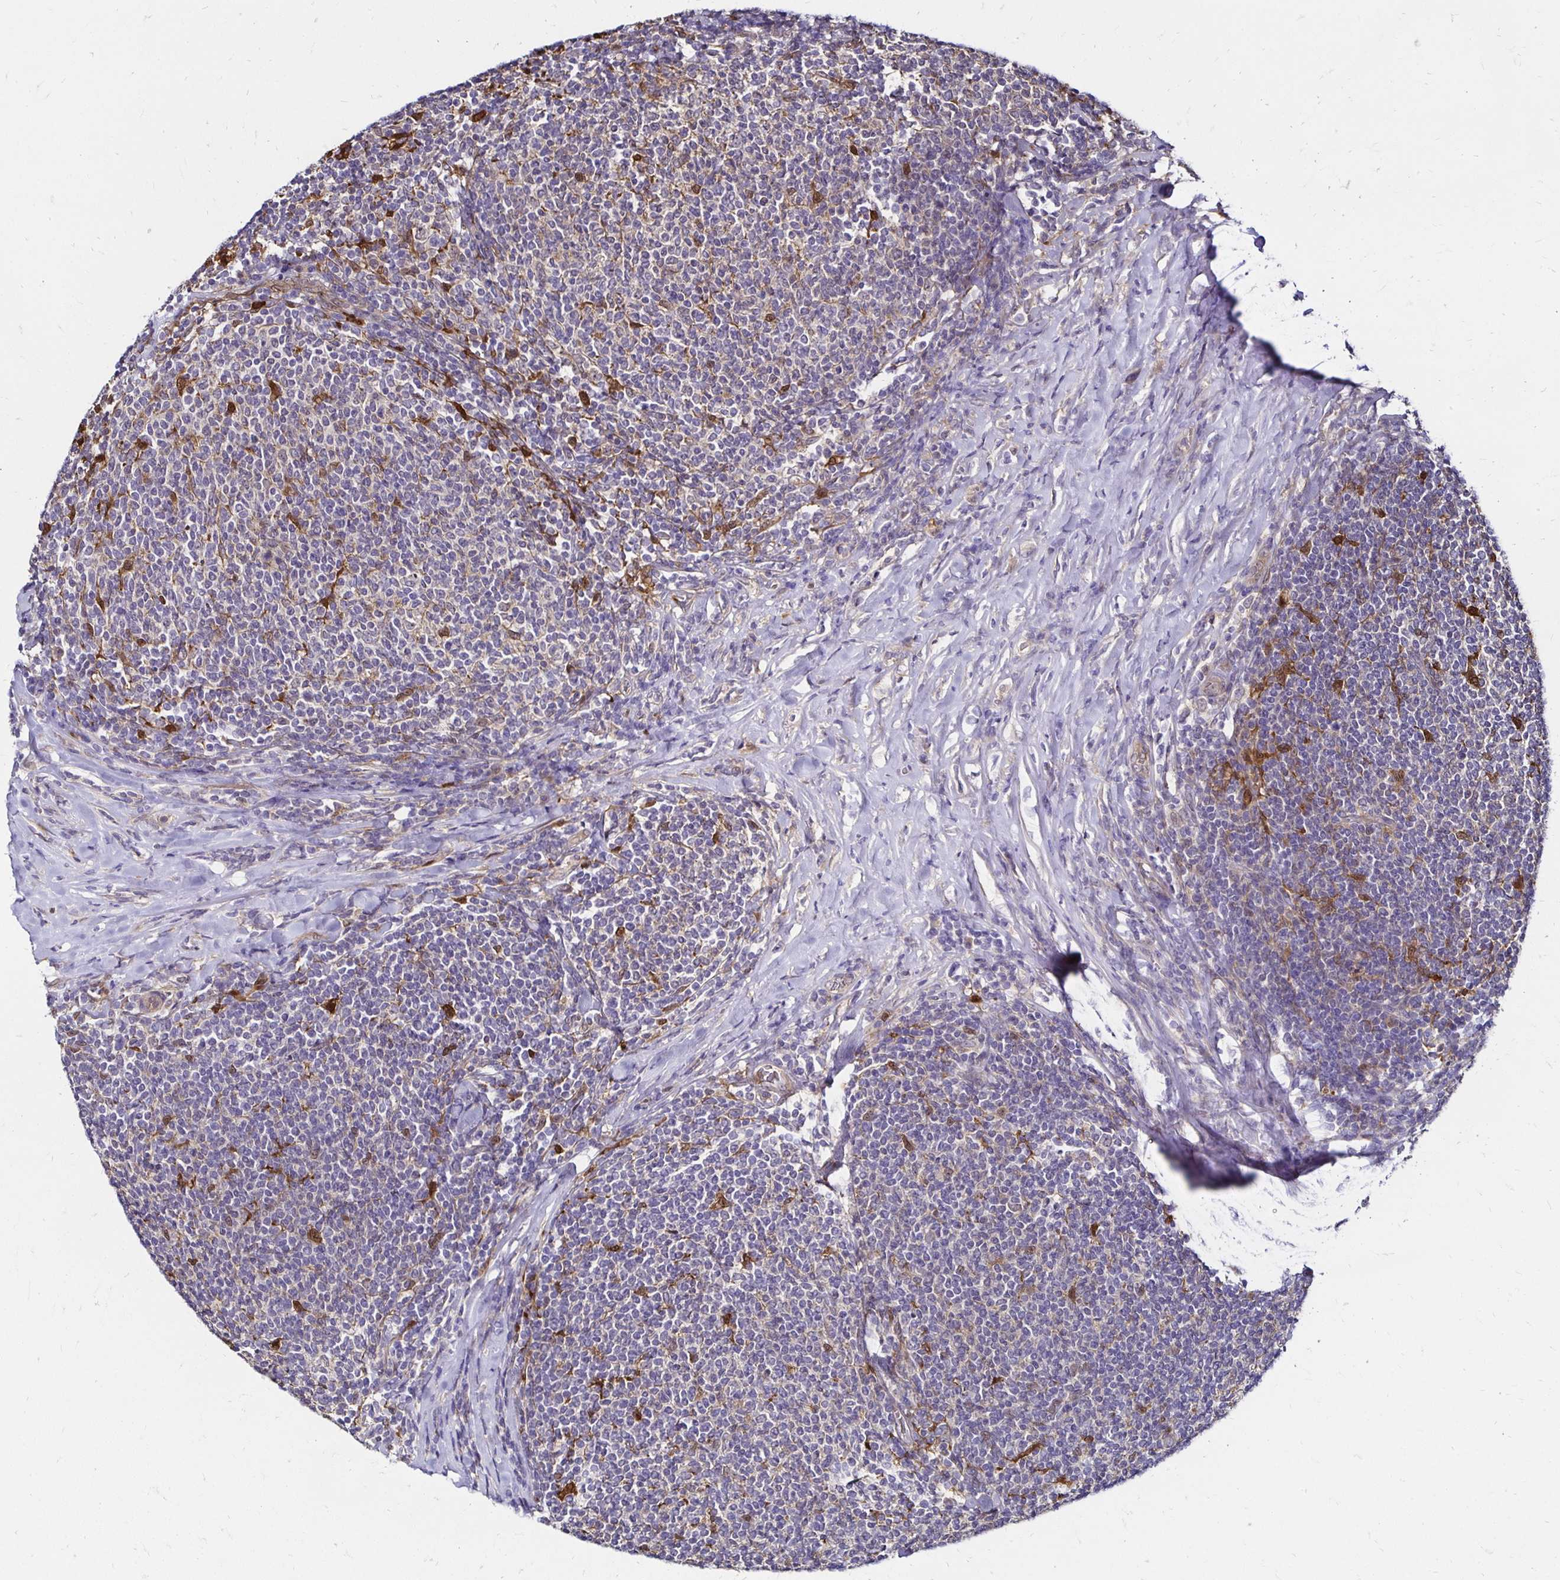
{"staining": {"intensity": "negative", "quantity": "none", "location": "none"}, "tissue": "lymphoma", "cell_type": "Tumor cells", "image_type": "cancer", "snomed": [{"axis": "morphology", "description": "Malignant lymphoma, non-Hodgkin's type, Low grade"}, {"axis": "topography", "description": "Lymph node"}], "caption": "Protein analysis of lymphoma demonstrates no significant staining in tumor cells. (DAB IHC visualized using brightfield microscopy, high magnification).", "gene": "TXN", "patient": {"sex": "male", "age": 52}}